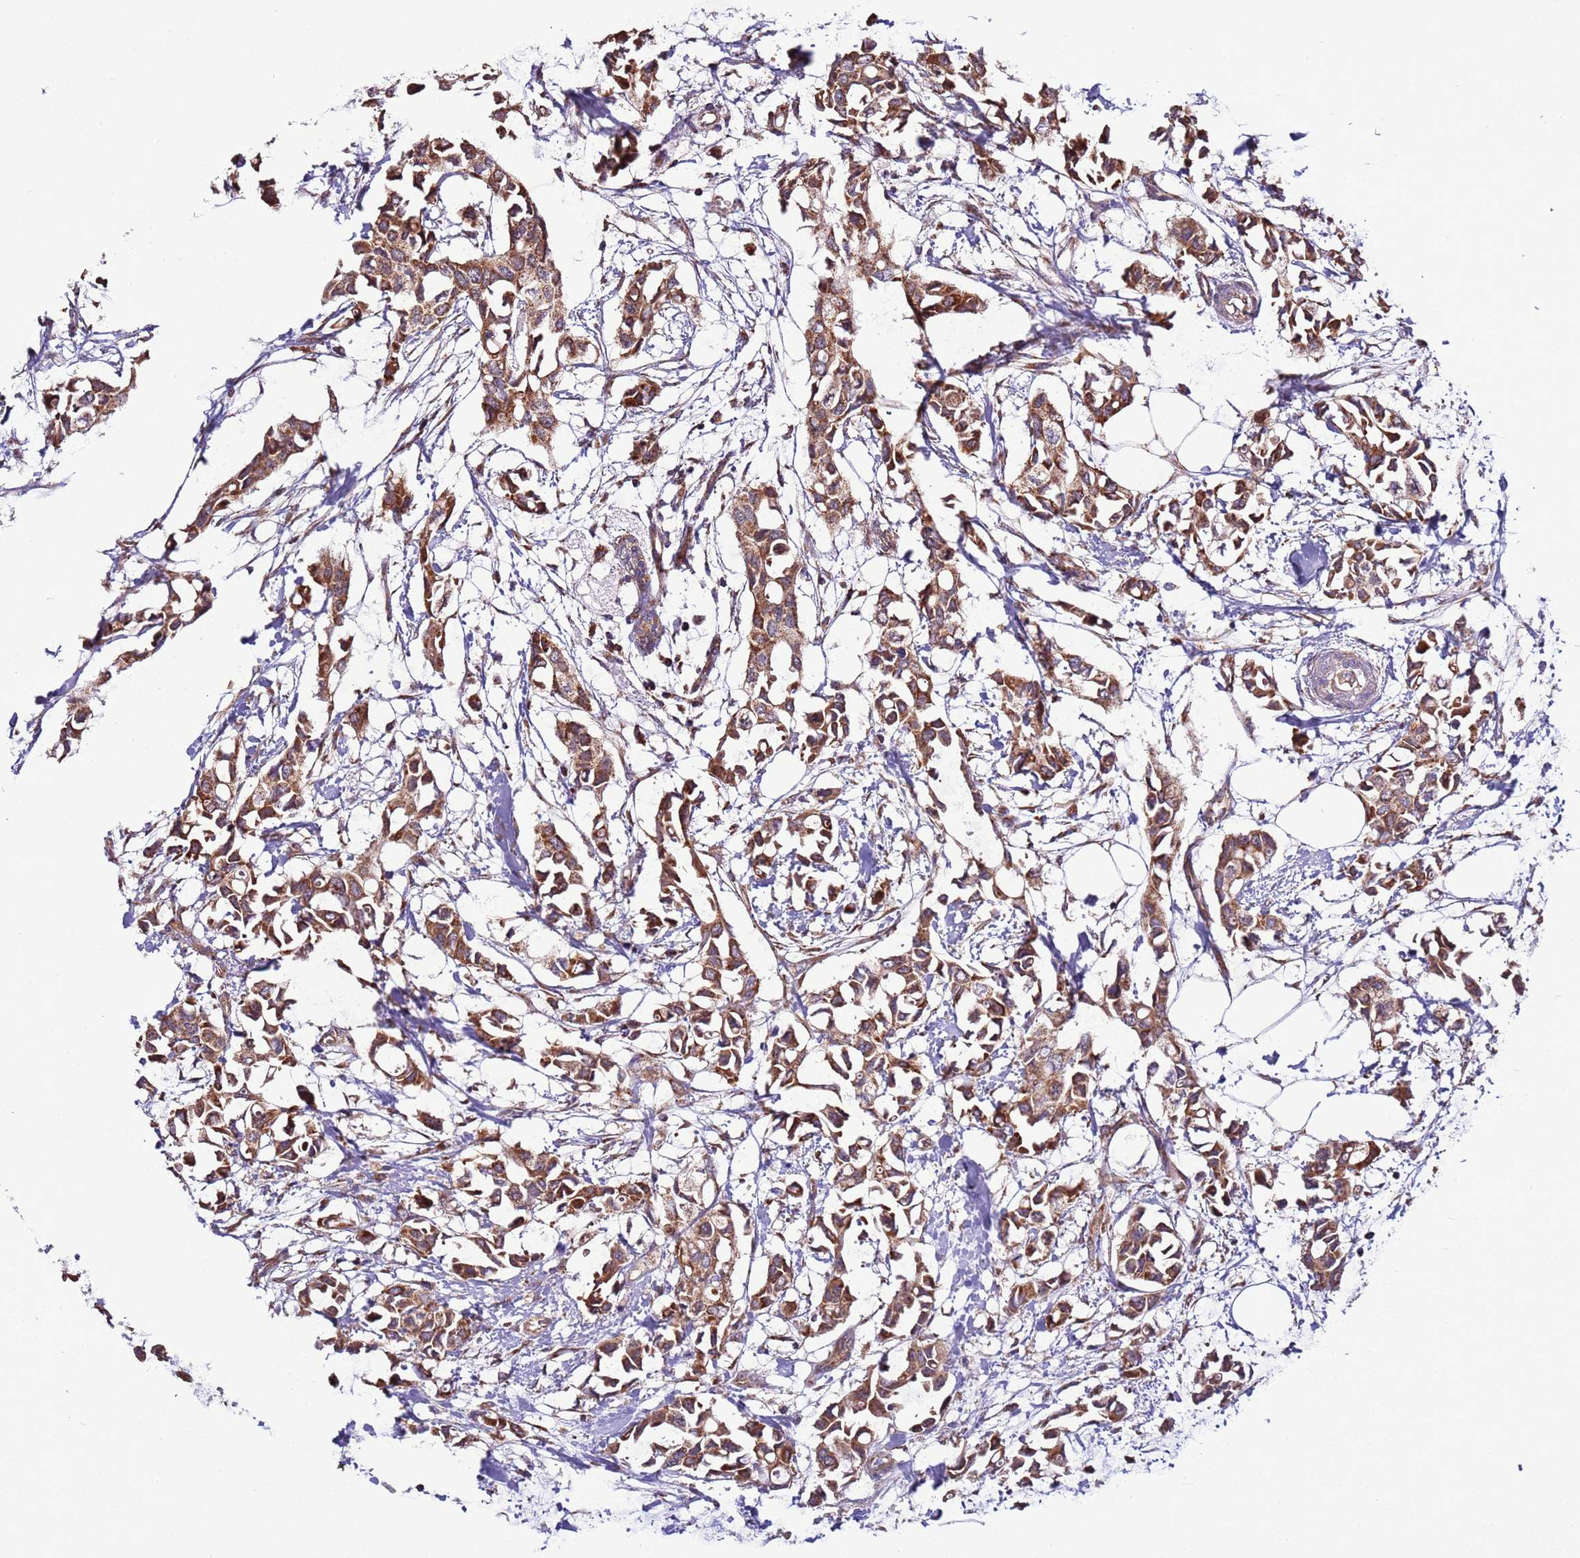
{"staining": {"intensity": "moderate", "quantity": ">75%", "location": "cytoplasmic/membranous"}, "tissue": "breast cancer", "cell_type": "Tumor cells", "image_type": "cancer", "snomed": [{"axis": "morphology", "description": "Duct carcinoma"}, {"axis": "topography", "description": "Breast"}], "caption": "Brown immunohistochemical staining in breast cancer demonstrates moderate cytoplasmic/membranous staining in approximately >75% of tumor cells.", "gene": "AHI1", "patient": {"sex": "female", "age": 41}}